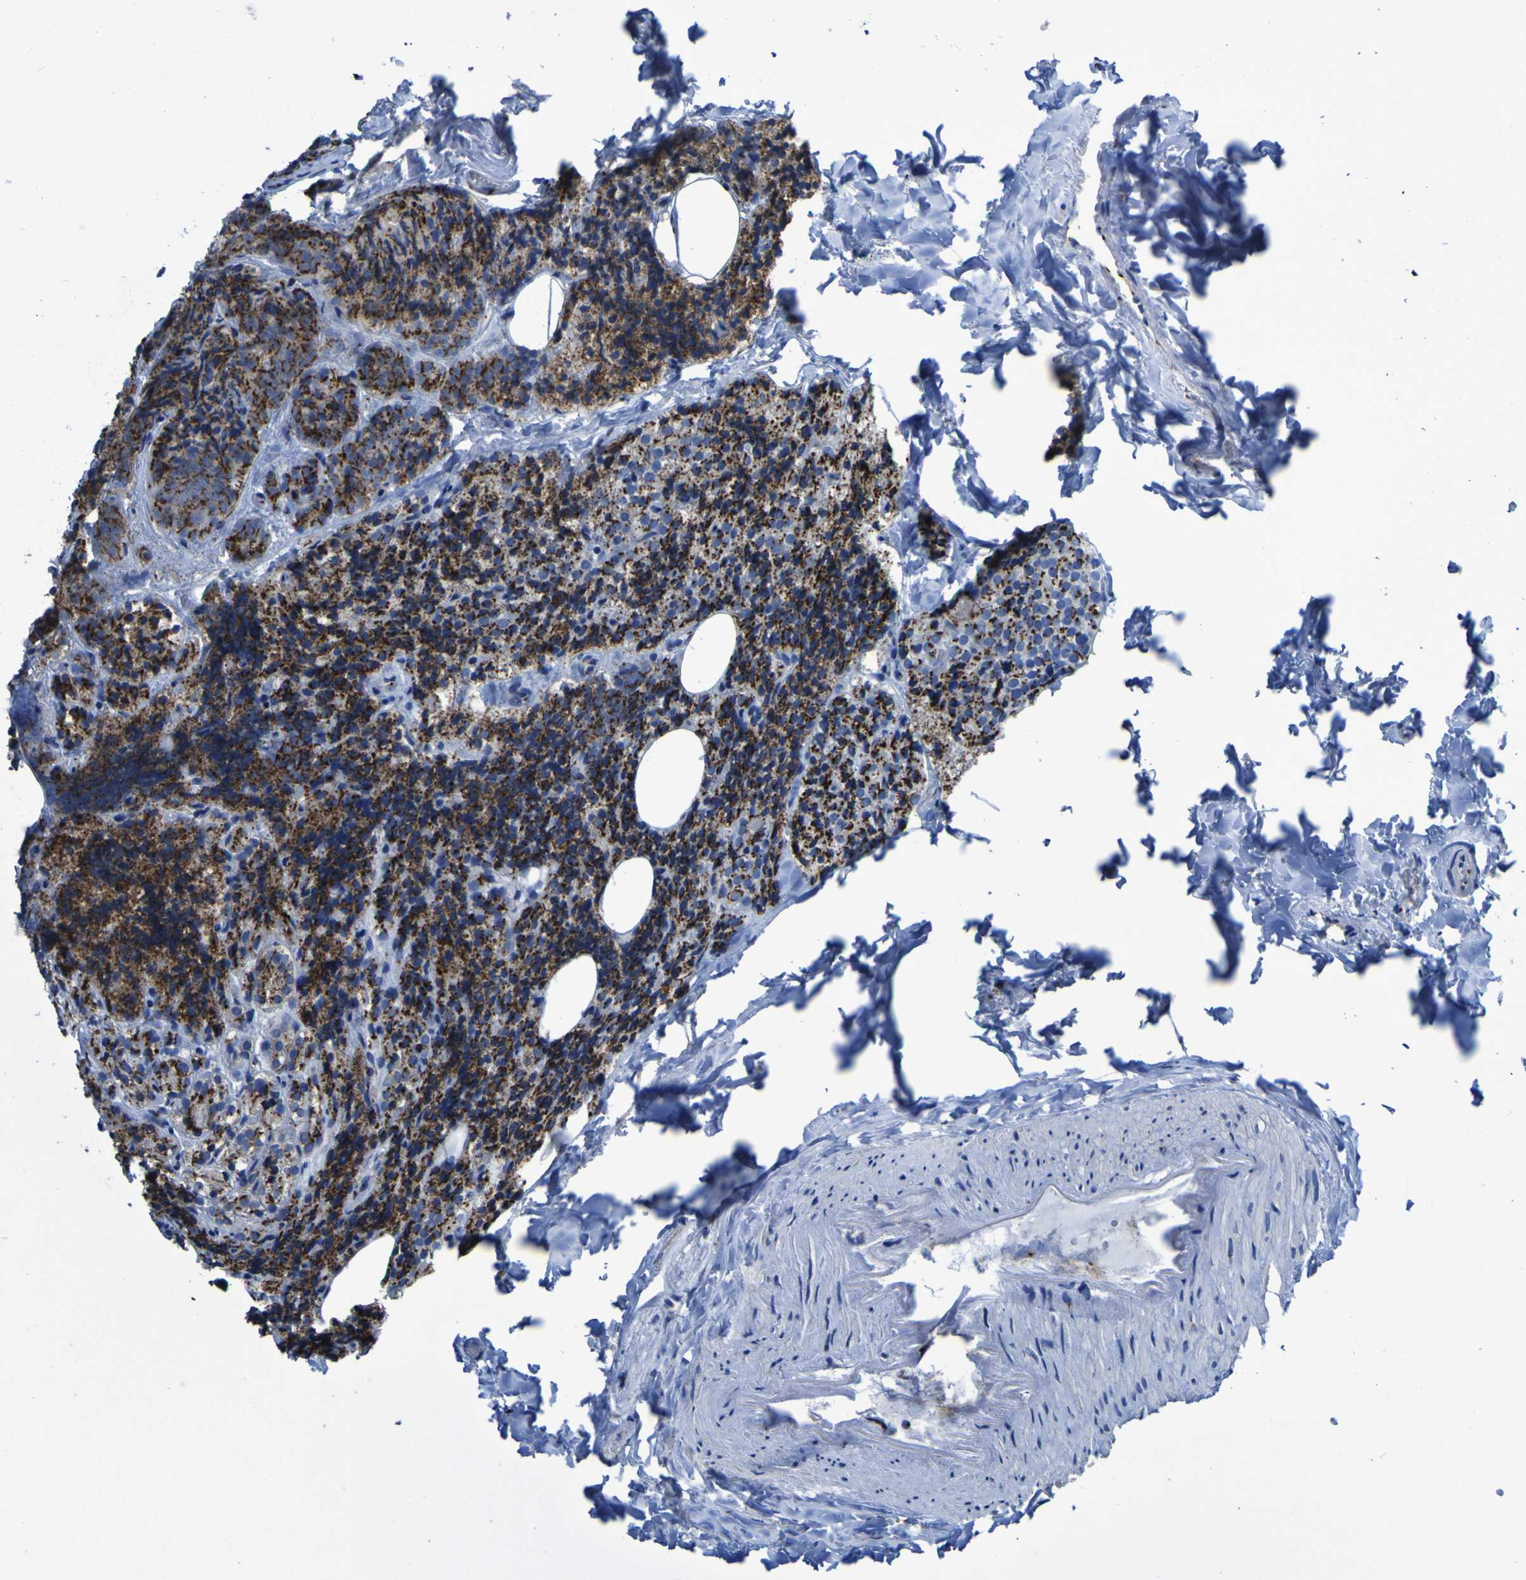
{"staining": {"intensity": "strong", "quantity": ">75%", "location": "cytoplasmic/membranous"}, "tissue": "parathyroid gland", "cell_type": "Glandular cells", "image_type": "normal", "snomed": [{"axis": "morphology", "description": "Normal tissue, NOS"}, {"axis": "morphology", "description": "Atrophy, NOS"}, {"axis": "topography", "description": "Parathyroid gland"}], "caption": "Protein expression analysis of benign parathyroid gland demonstrates strong cytoplasmic/membranous positivity in about >75% of glandular cells.", "gene": "GOLM1", "patient": {"sex": "female", "age": 54}}